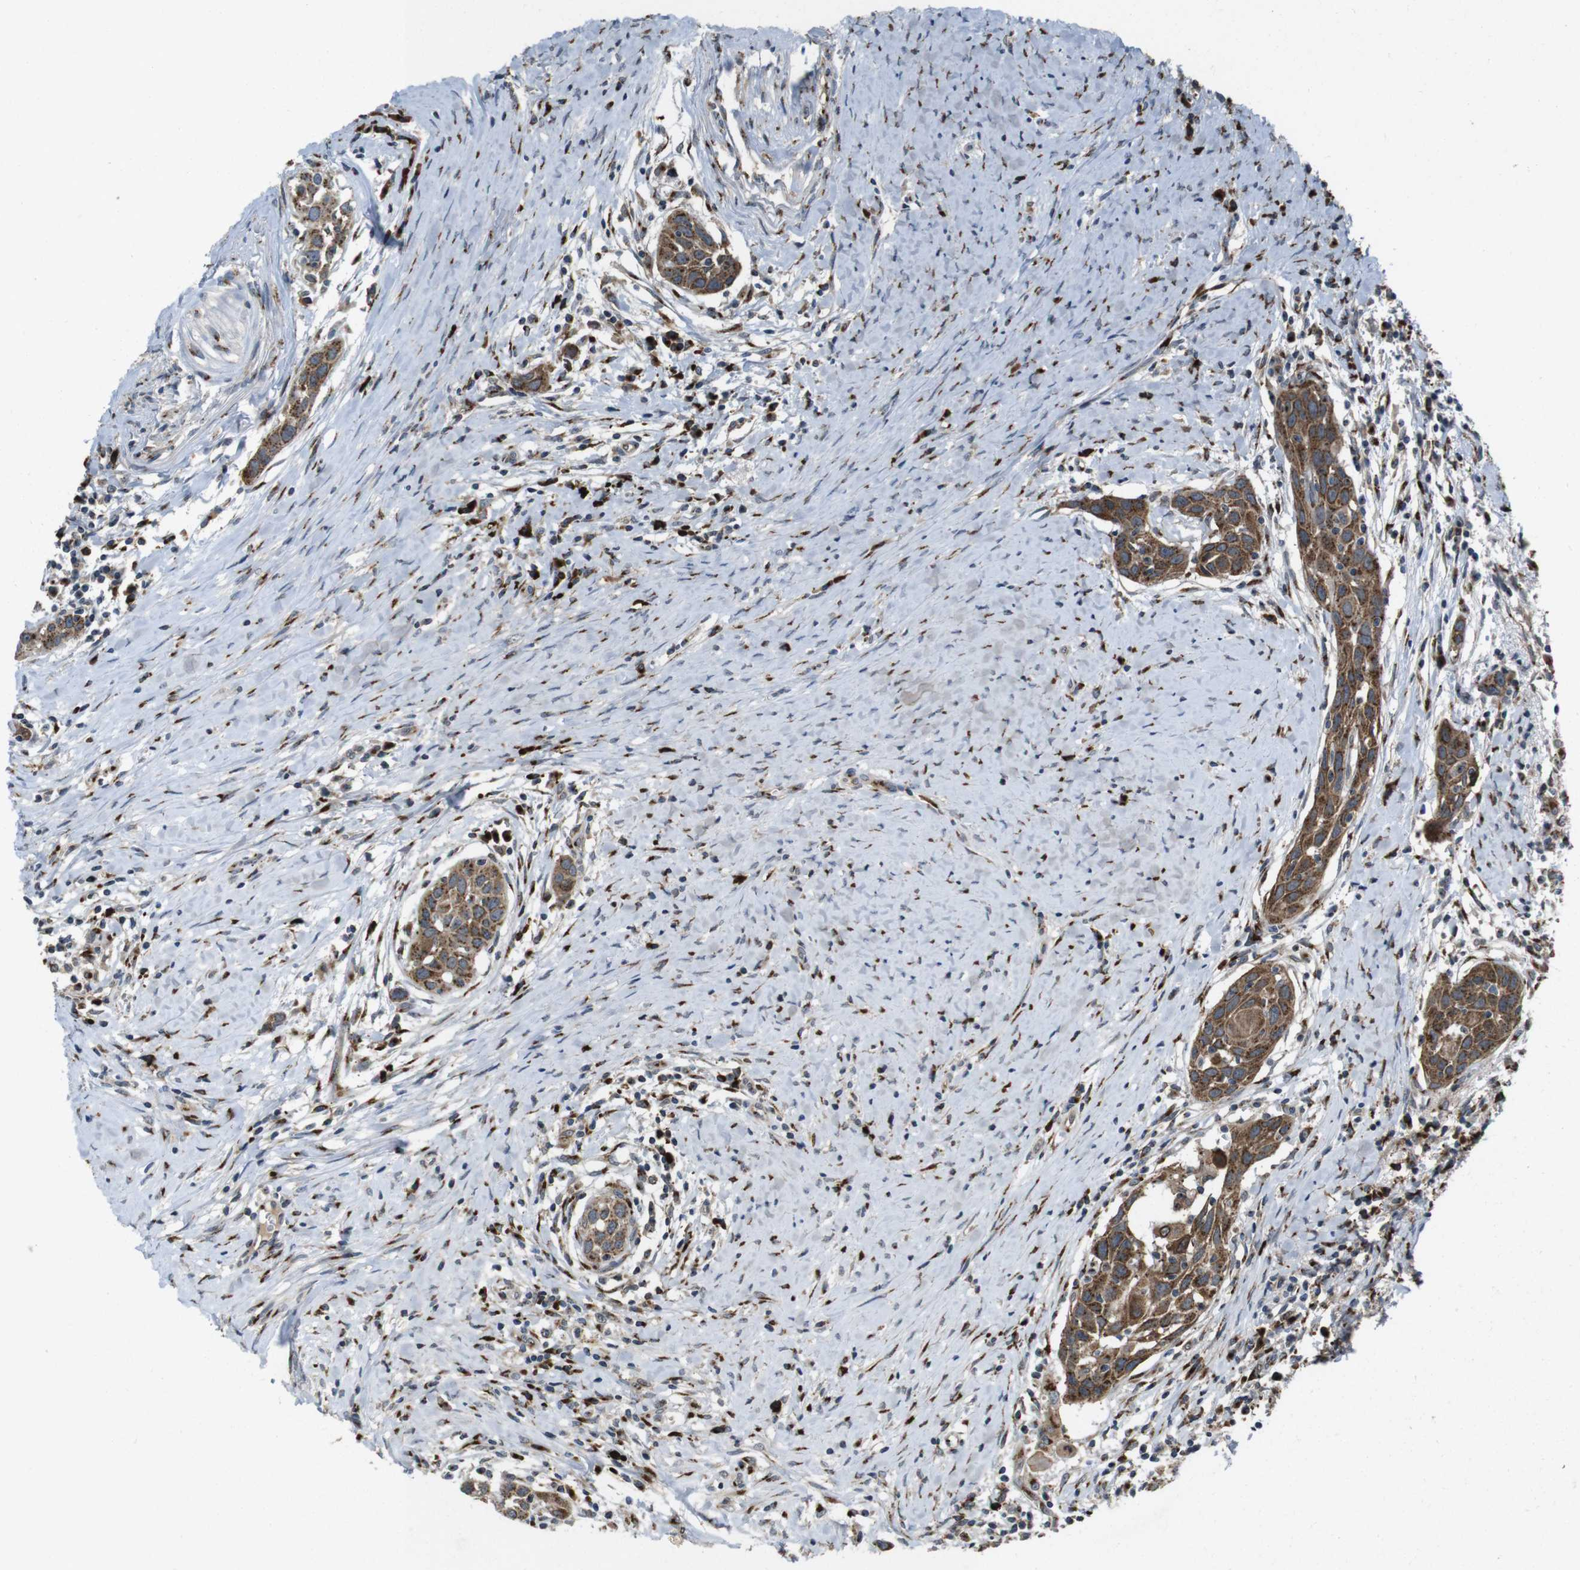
{"staining": {"intensity": "moderate", "quantity": ">75%", "location": "cytoplasmic/membranous"}, "tissue": "head and neck cancer", "cell_type": "Tumor cells", "image_type": "cancer", "snomed": [{"axis": "morphology", "description": "Squamous cell carcinoma, NOS"}, {"axis": "topography", "description": "Oral tissue"}, {"axis": "topography", "description": "Head-Neck"}], "caption": "The photomicrograph reveals immunohistochemical staining of head and neck cancer (squamous cell carcinoma). There is moderate cytoplasmic/membranous expression is identified in approximately >75% of tumor cells. (Brightfield microscopy of DAB IHC at high magnification).", "gene": "ZFPL1", "patient": {"sex": "female", "age": 50}}